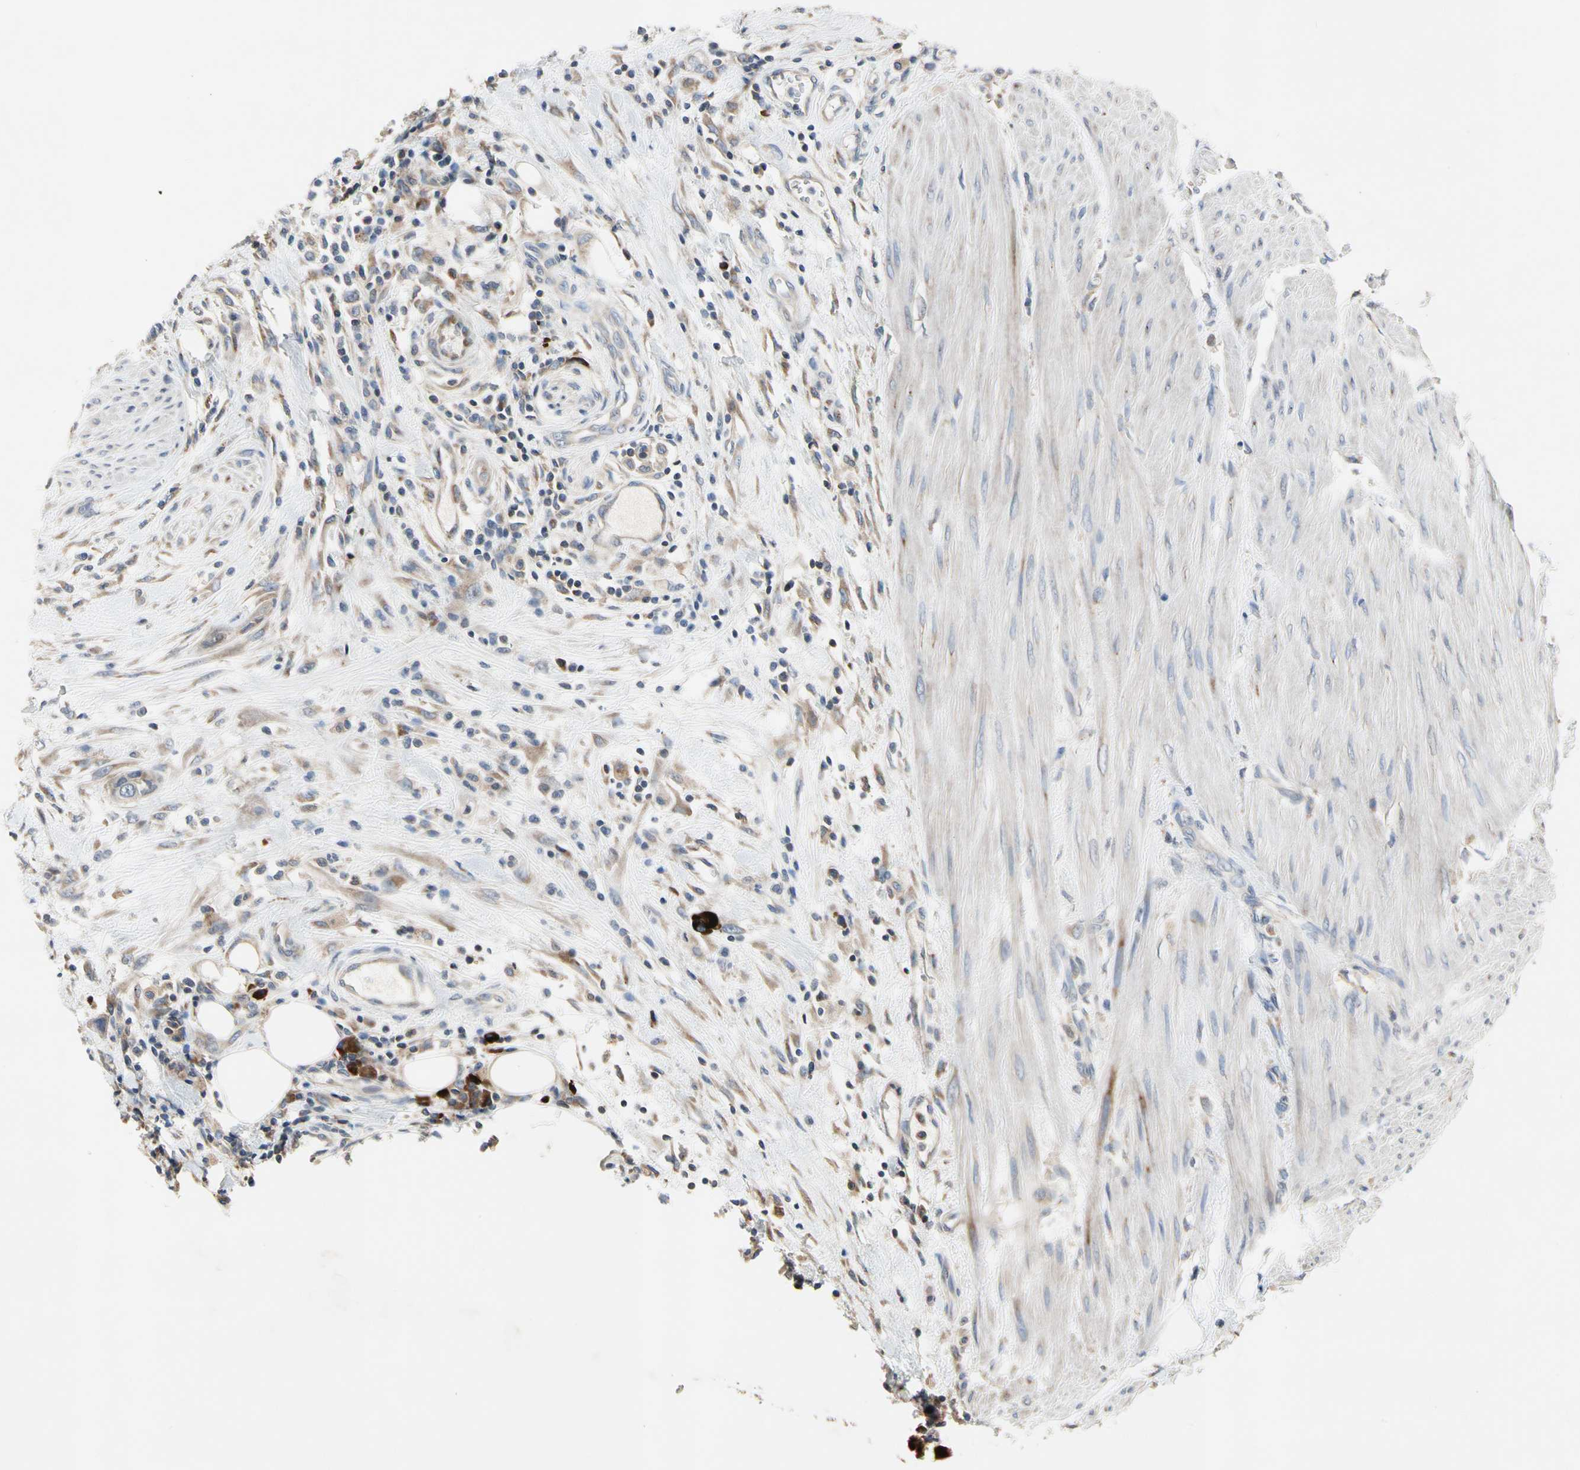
{"staining": {"intensity": "weak", "quantity": ">75%", "location": "cytoplasmic/membranous"}, "tissue": "urothelial cancer", "cell_type": "Tumor cells", "image_type": "cancer", "snomed": [{"axis": "morphology", "description": "Urothelial carcinoma, High grade"}, {"axis": "topography", "description": "Urinary bladder"}], "caption": "A brown stain highlights weak cytoplasmic/membranous positivity of a protein in urothelial carcinoma (high-grade) tumor cells.", "gene": "MMEL1", "patient": {"sex": "male", "age": 35}}